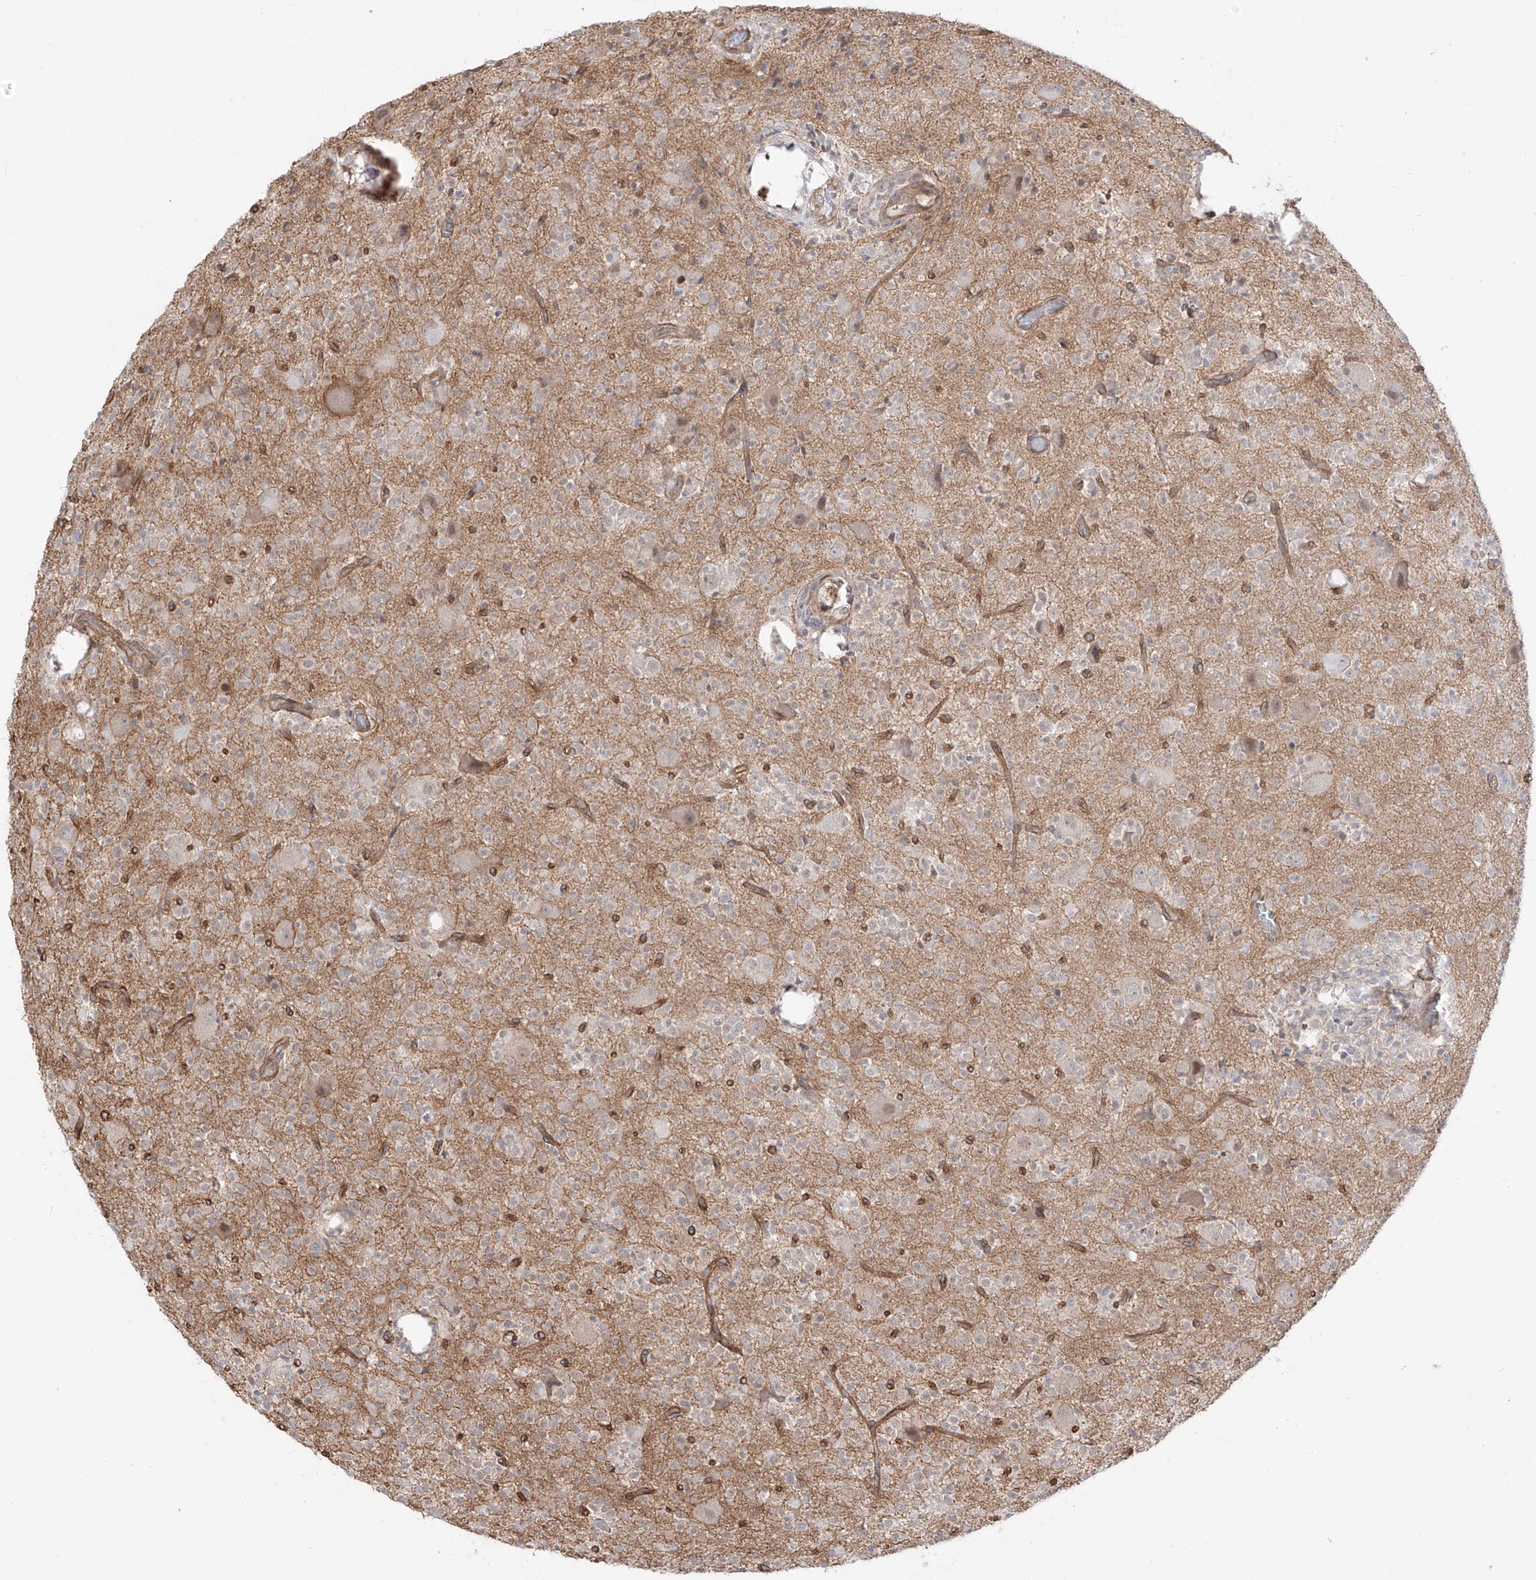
{"staining": {"intensity": "negative", "quantity": "none", "location": "none"}, "tissue": "glioma", "cell_type": "Tumor cells", "image_type": "cancer", "snomed": [{"axis": "morphology", "description": "Glioma, malignant, High grade"}, {"axis": "topography", "description": "Brain"}], "caption": "Photomicrograph shows no protein staining in tumor cells of glioma tissue. (DAB (3,3'-diaminobenzidine) immunohistochemistry (IHC), high magnification).", "gene": "ZNF180", "patient": {"sex": "male", "age": 34}}